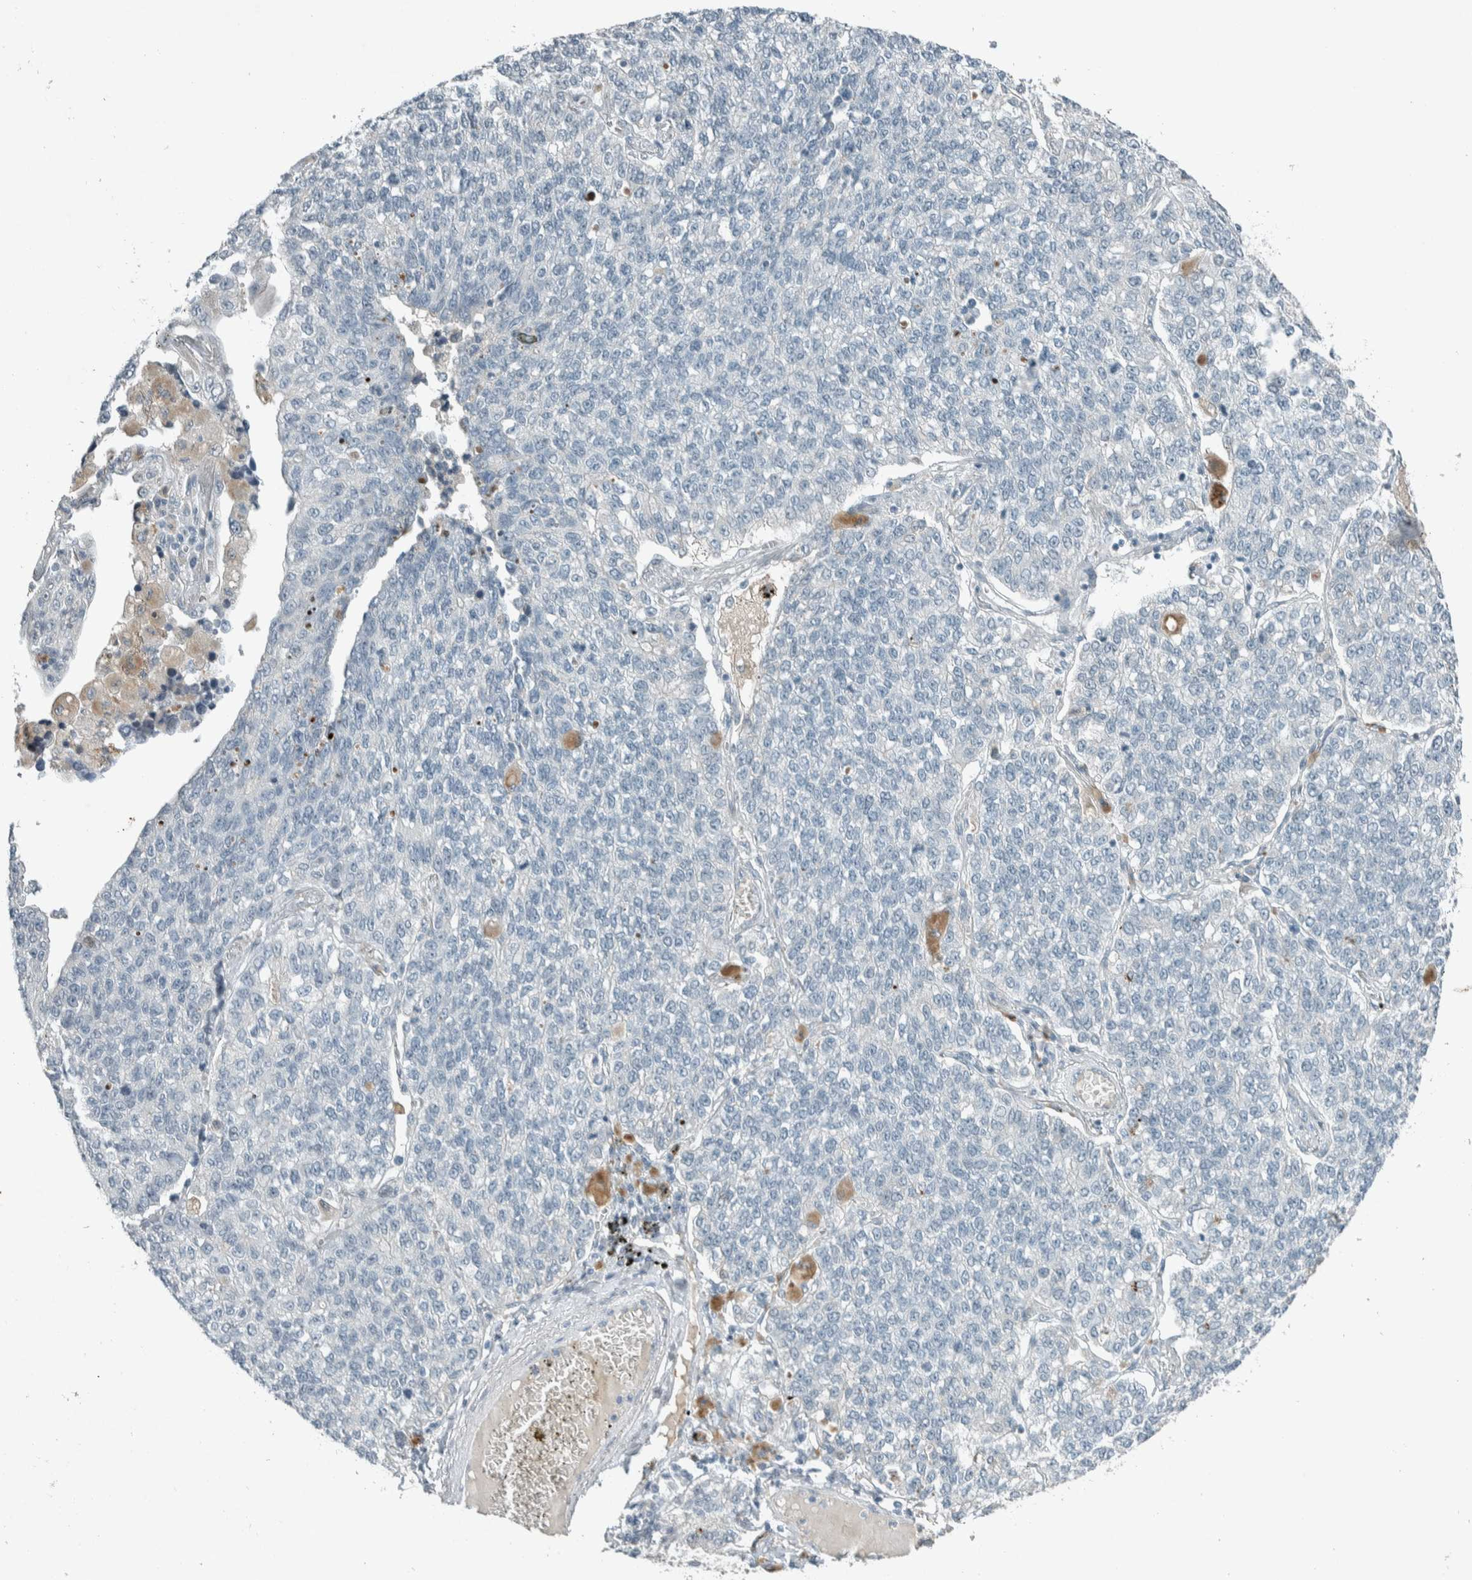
{"staining": {"intensity": "negative", "quantity": "none", "location": "none"}, "tissue": "lung cancer", "cell_type": "Tumor cells", "image_type": "cancer", "snomed": [{"axis": "morphology", "description": "Adenocarcinoma, NOS"}, {"axis": "topography", "description": "Lung"}], "caption": "Immunohistochemistry photomicrograph of lung cancer (adenocarcinoma) stained for a protein (brown), which reveals no expression in tumor cells.", "gene": "CERCAM", "patient": {"sex": "male", "age": 49}}